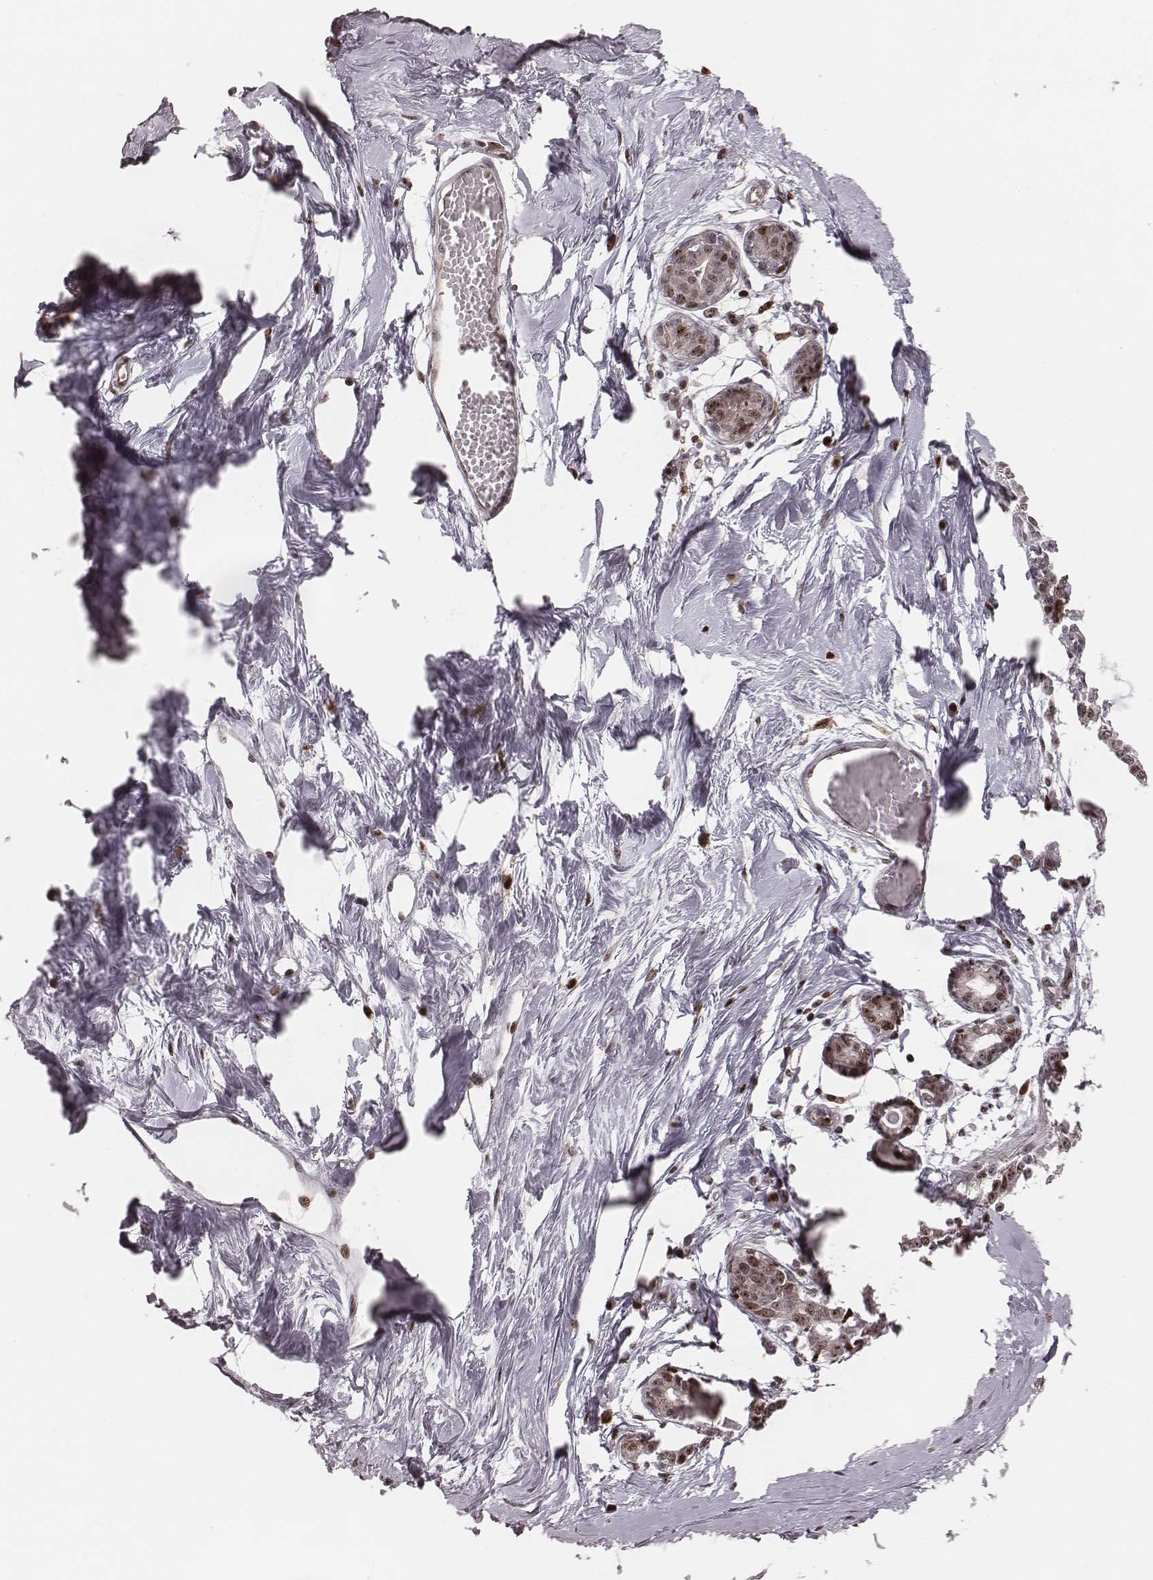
{"staining": {"intensity": "moderate", "quantity": "25%-75%", "location": "nuclear"}, "tissue": "breast", "cell_type": "Adipocytes", "image_type": "normal", "snomed": [{"axis": "morphology", "description": "Normal tissue, NOS"}, {"axis": "topography", "description": "Breast"}], "caption": "DAB immunohistochemical staining of benign breast displays moderate nuclear protein expression in approximately 25%-75% of adipocytes. Using DAB (brown) and hematoxylin (blue) stains, captured at high magnification using brightfield microscopy.", "gene": "VRK3", "patient": {"sex": "female", "age": 45}}